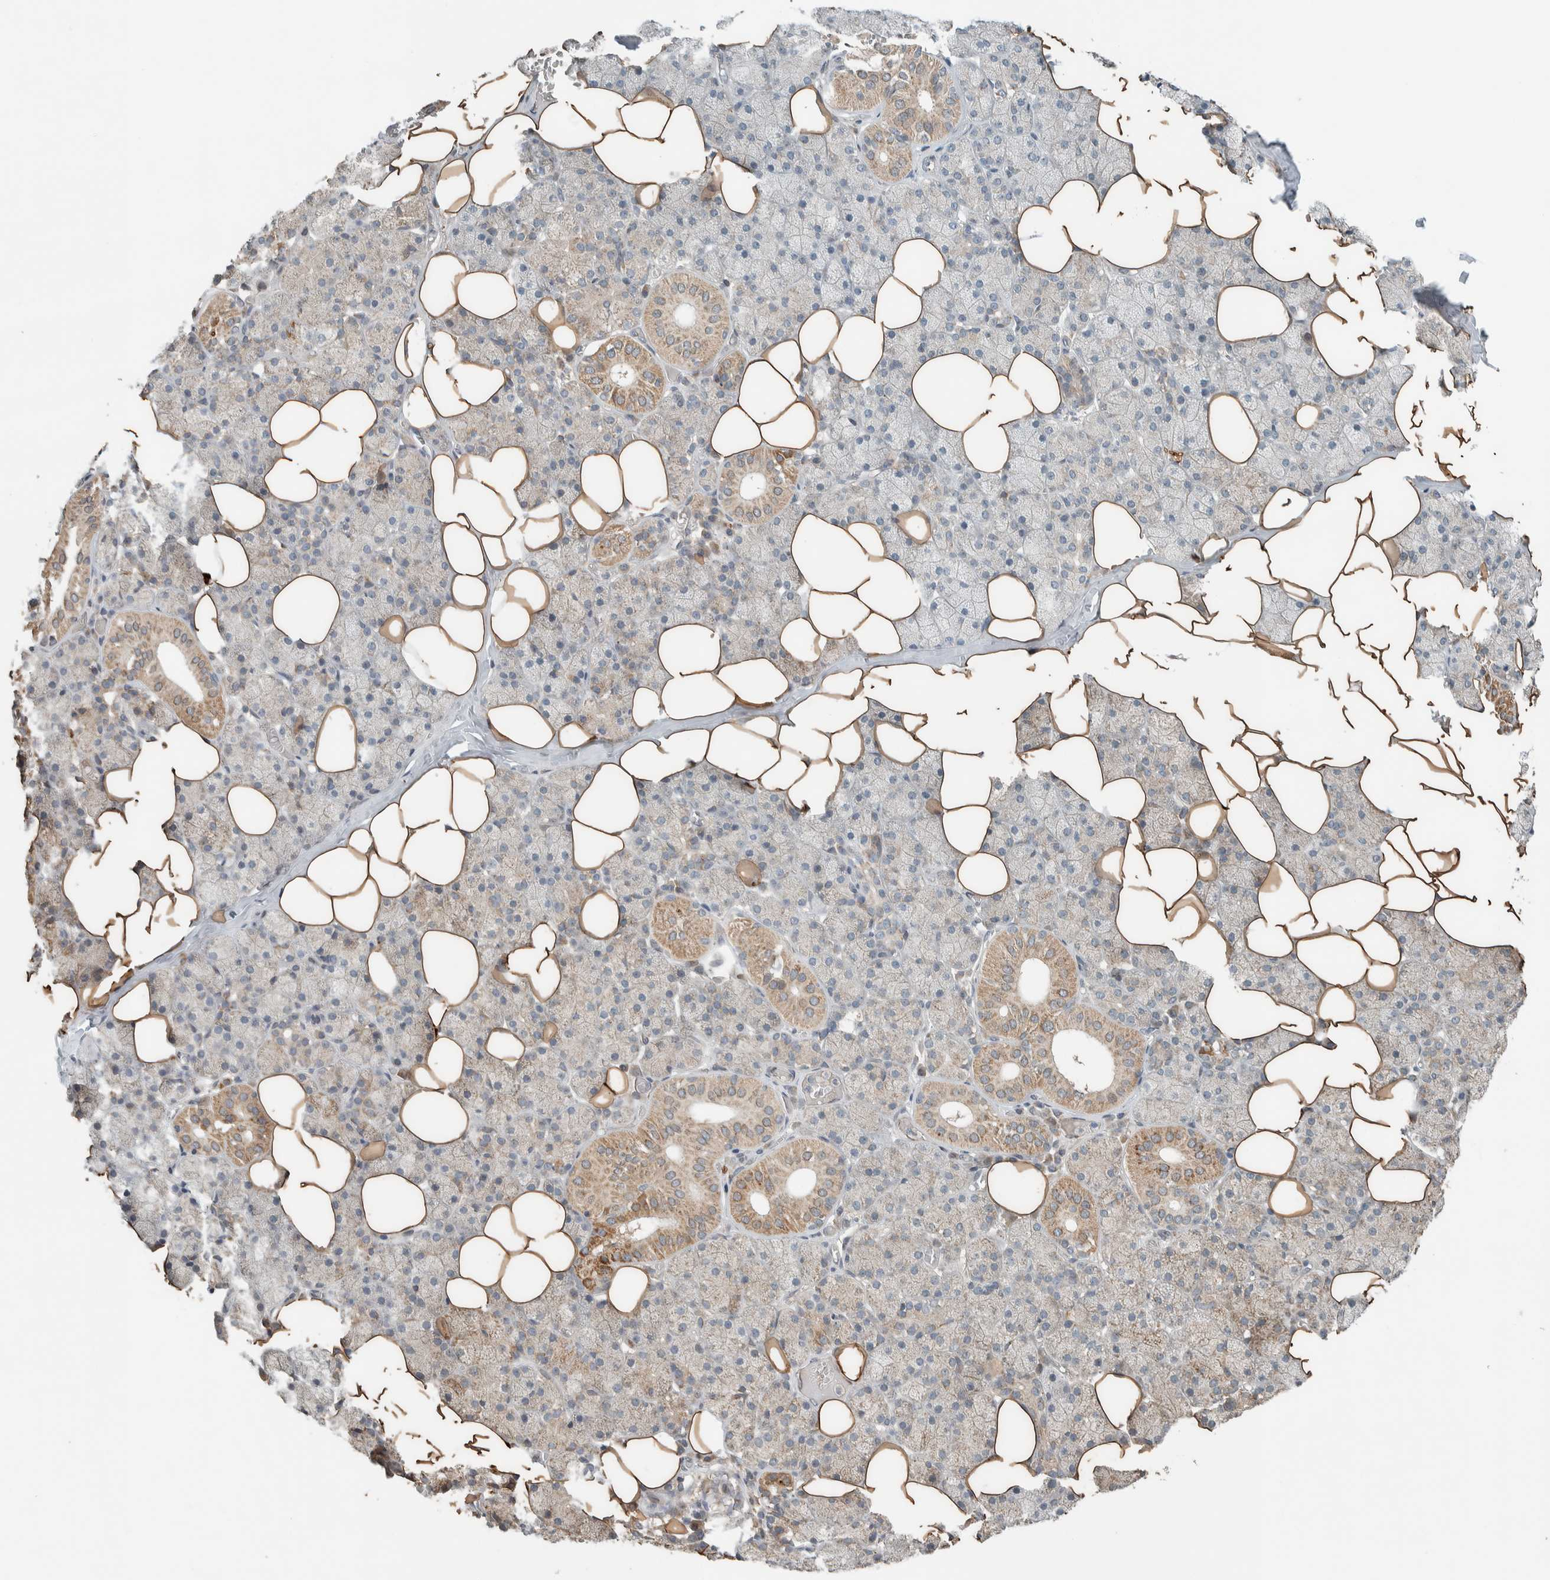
{"staining": {"intensity": "moderate", "quantity": "25%-75%", "location": "cytoplasmic/membranous"}, "tissue": "salivary gland", "cell_type": "Glandular cells", "image_type": "normal", "snomed": [{"axis": "morphology", "description": "Normal tissue, NOS"}, {"axis": "topography", "description": "Salivary gland"}], "caption": "Human salivary gland stained with a brown dye exhibits moderate cytoplasmic/membranous positive staining in approximately 25%-75% of glandular cells.", "gene": "NBR1", "patient": {"sex": "female", "age": 33}}